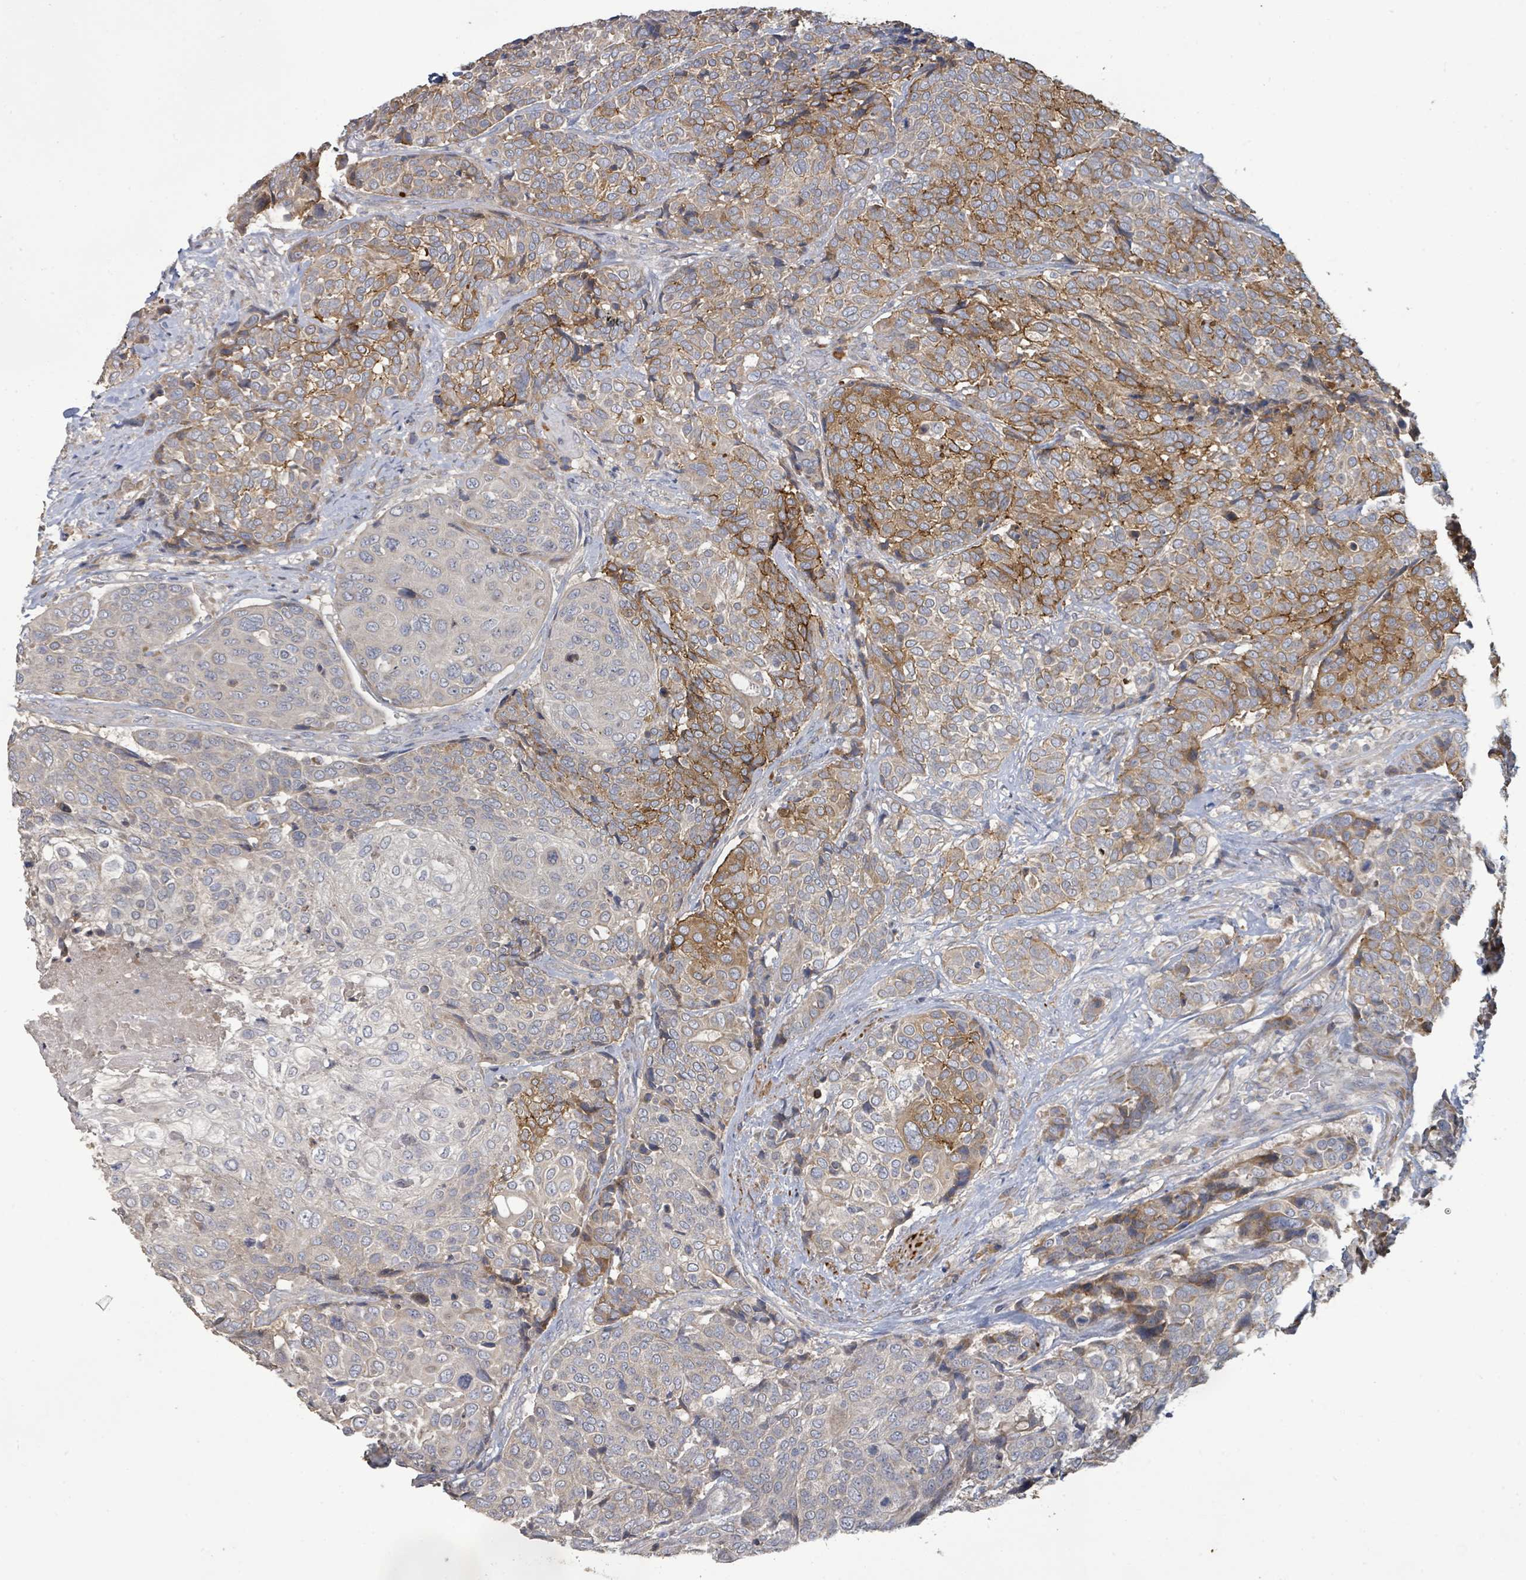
{"staining": {"intensity": "moderate", "quantity": "25%-75%", "location": "cytoplasmic/membranous"}, "tissue": "urothelial cancer", "cell_type": "Tumor cells", "image_type": "cancer", "snomed": [{"axis": "morphology", "description": "Urothelial carcinoma, High grade"}, {"axis": "topography", "description": "Urinary bladder"}], "caption": "A brown stain labels moderate cytoplasmic/membranous expression of a protein in high-grade urothelial carcinoma tumor cells.", "gene": "KCNS2", "patient": {"sex": "female", "age": 70}}